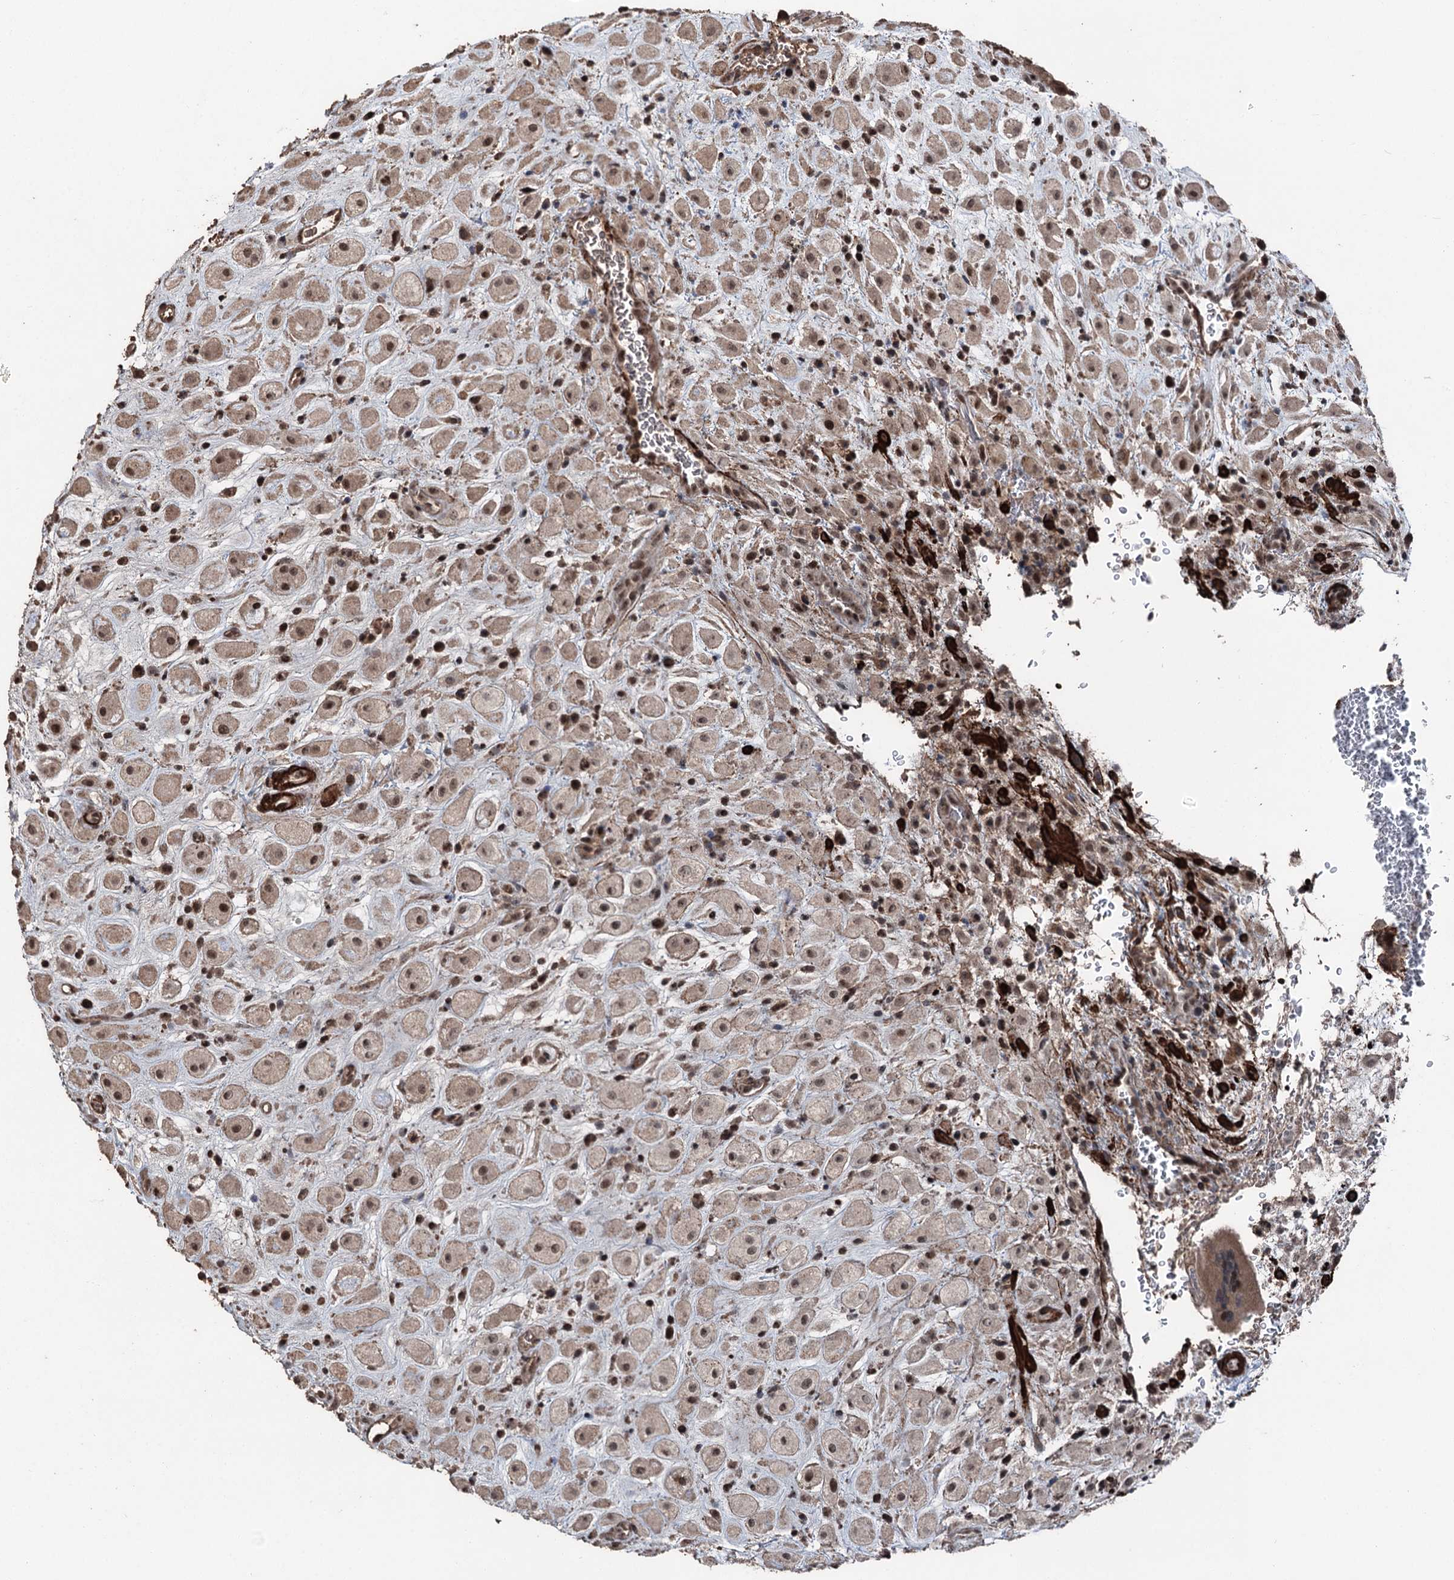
{"staining": {"intensity": "moderate", "quantity": ">75%", "location": "cytoplasmic/membranous,nuclear"}, "tissue": "placenta", "cell_type": "Decidual cells", "image_type": "normal", "snomed": [{"axis": "morphology", "description": "Normal tissue, NOS"}, {"axis": "topography", "description": "Placenta"}], "caption": "Immunohistochemical staining of normal human placenta demonstrates medium levels of moderate cytoplasmic/membranous,nuclear expression in approximately >75% of decidual cells. Nuclei are stained in blue.", "gene": "CCDC82", "patient": {"sex": "female", "age": 35}}